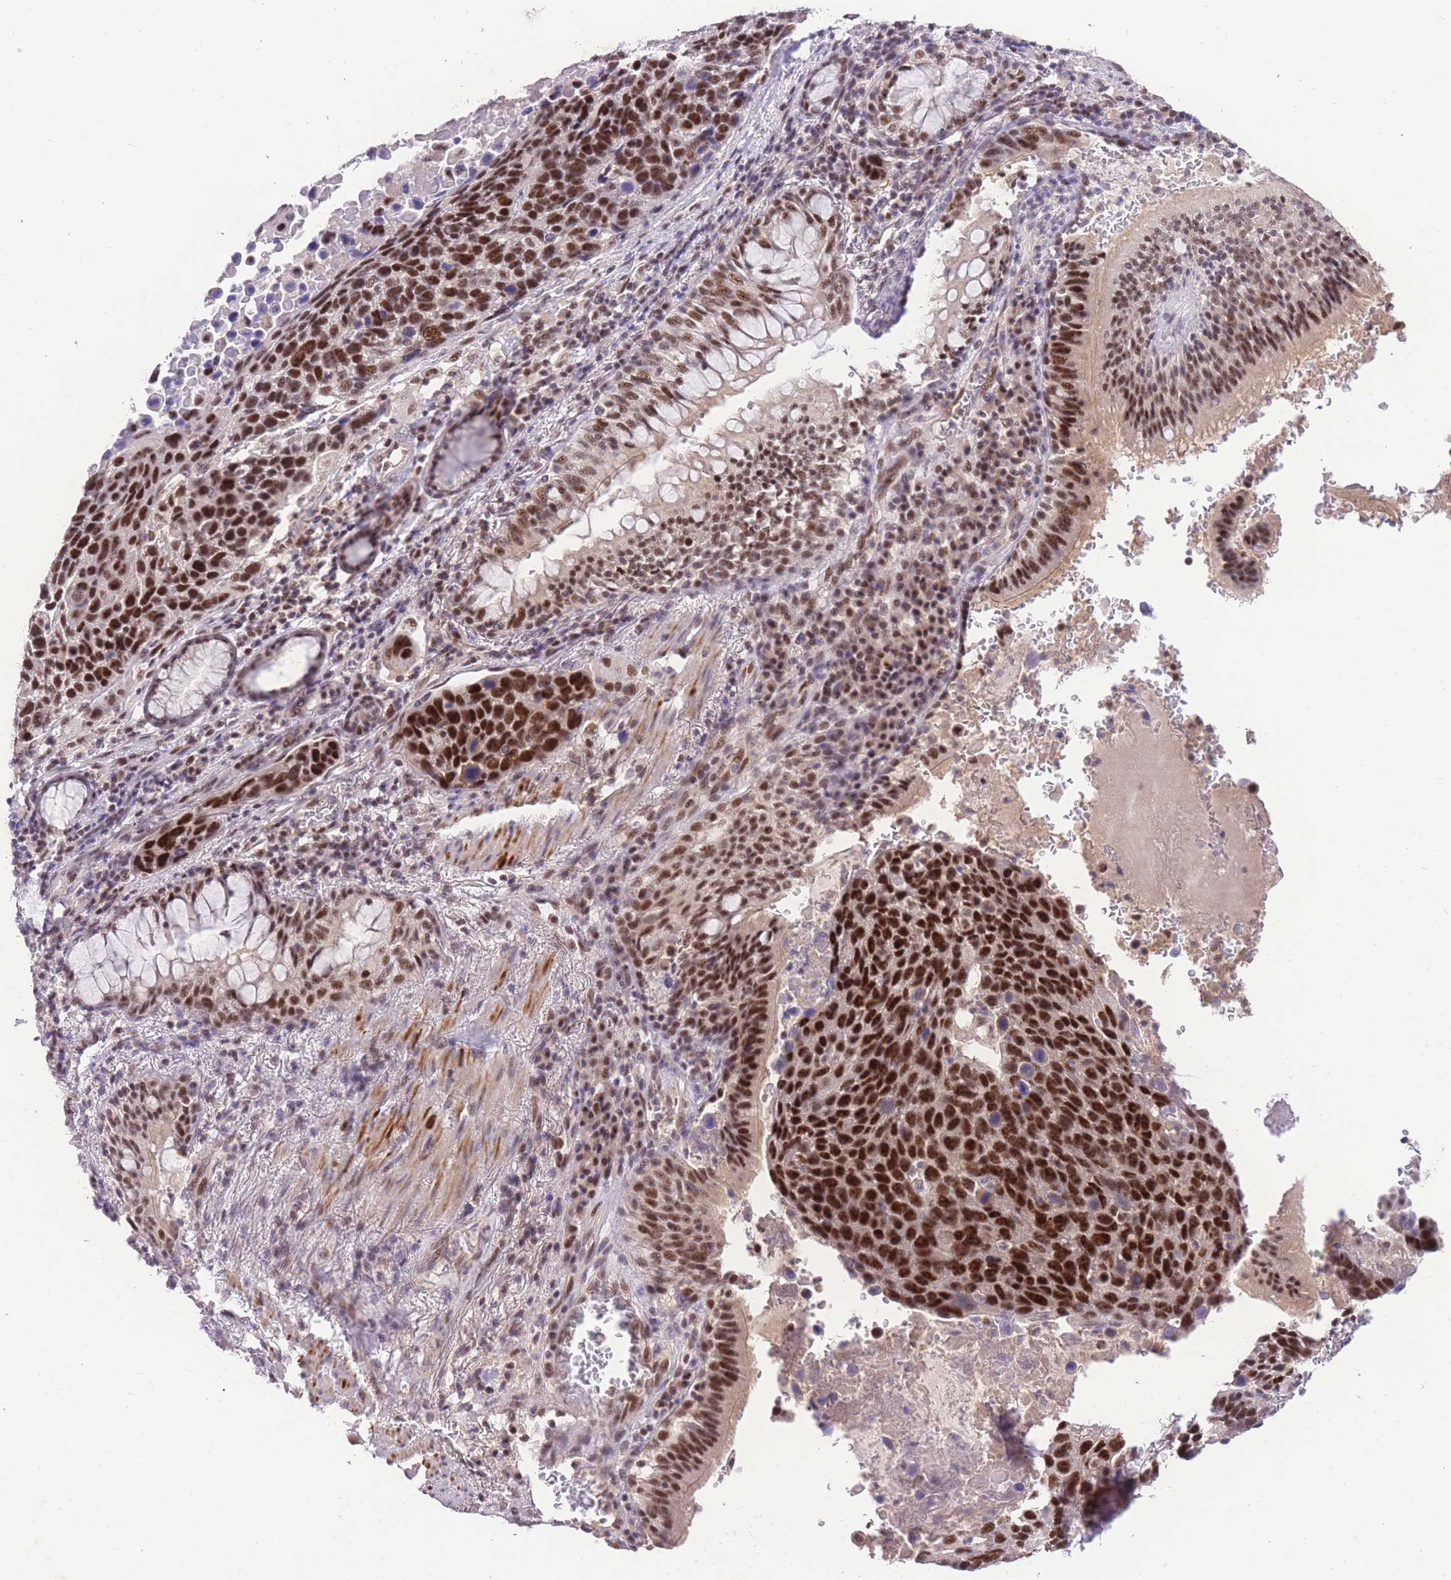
{"staining": {"intensity": "strong", "quantity": ">75%", "location": "nuclear"}, "tissue": "lung cancer", "cell_type": "Tumor cells", "image_type": "cancer", "snomed": [{"axis": "morphology", "description": "Squamous cell carcinoma, NOS"}, {"axis": "topography", "description": "Lung"}], "caption": "Strong nuclear protein staining is present in approximately >75% of tumor cells in lung cancer.", "gene": "SLC35F2", "patient": {"sex": "male", "age": 66}}